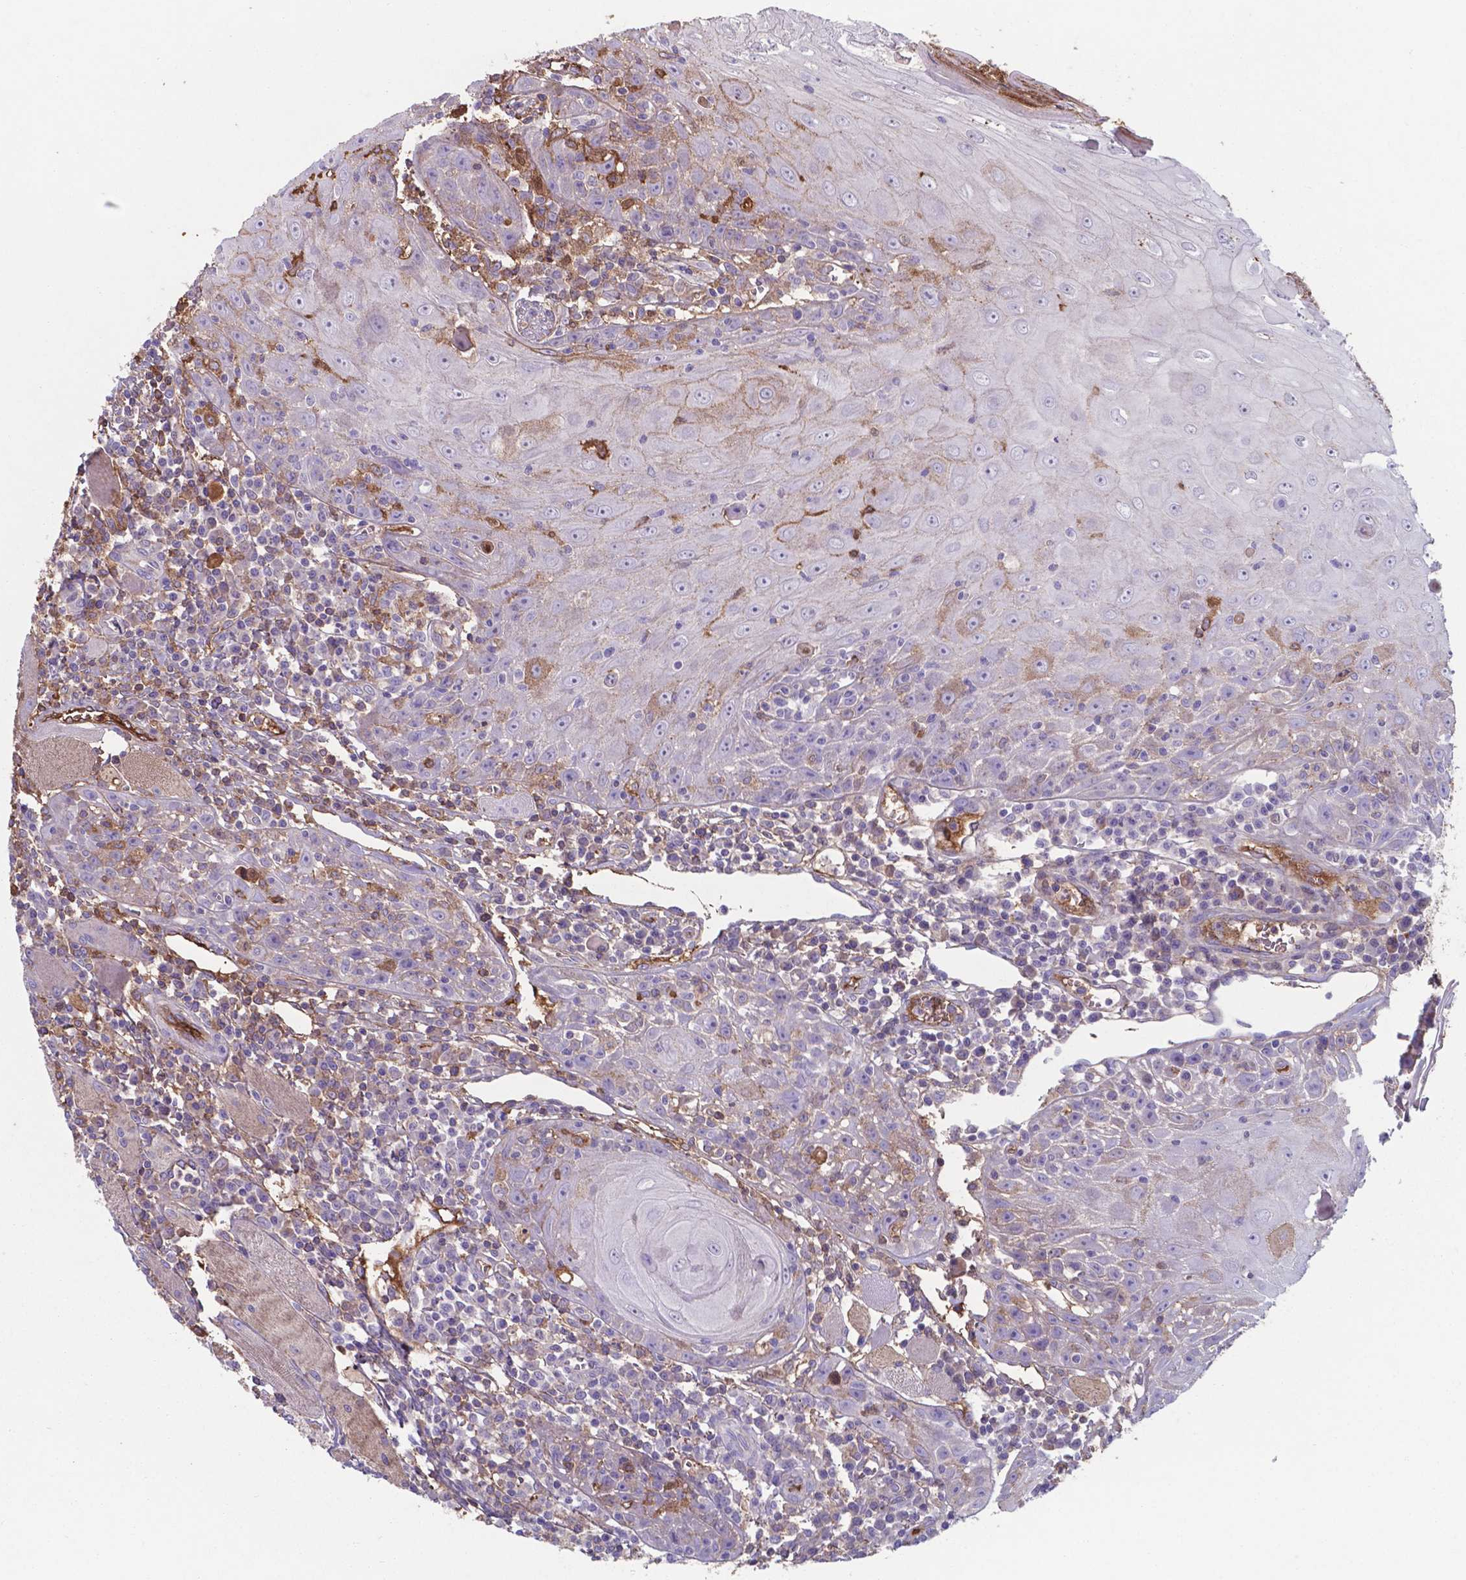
{"staining": {"intensity": "moderate", "quantity": "<25%", "location": "cytoplasmic/membranous"}, "tissue": "head and neck cancer", "cell_type": "Tumor cells", "image_type": "cancer", "snomed": [{"axis": "morphology", "description": "Normal tissue, NOS"}, {"axis": "morphology", "description": "Squamous cell carcinoma, NOS"}, {"axis": "topography", "description": "Oral tissue"}, {"axis": "topography", "description": "Head-Neck"}], "caption": "An immunohistochemistry photomicrograph of tumor tissue is shown. Protein staining in brown shows moderate cytoplasmic/membranous positivity in head and neck cancer (squamous cell carcinoma) within tumor cells.", "gene": "SERPINA1", "patient": {"sex": "male", "age": 52}}